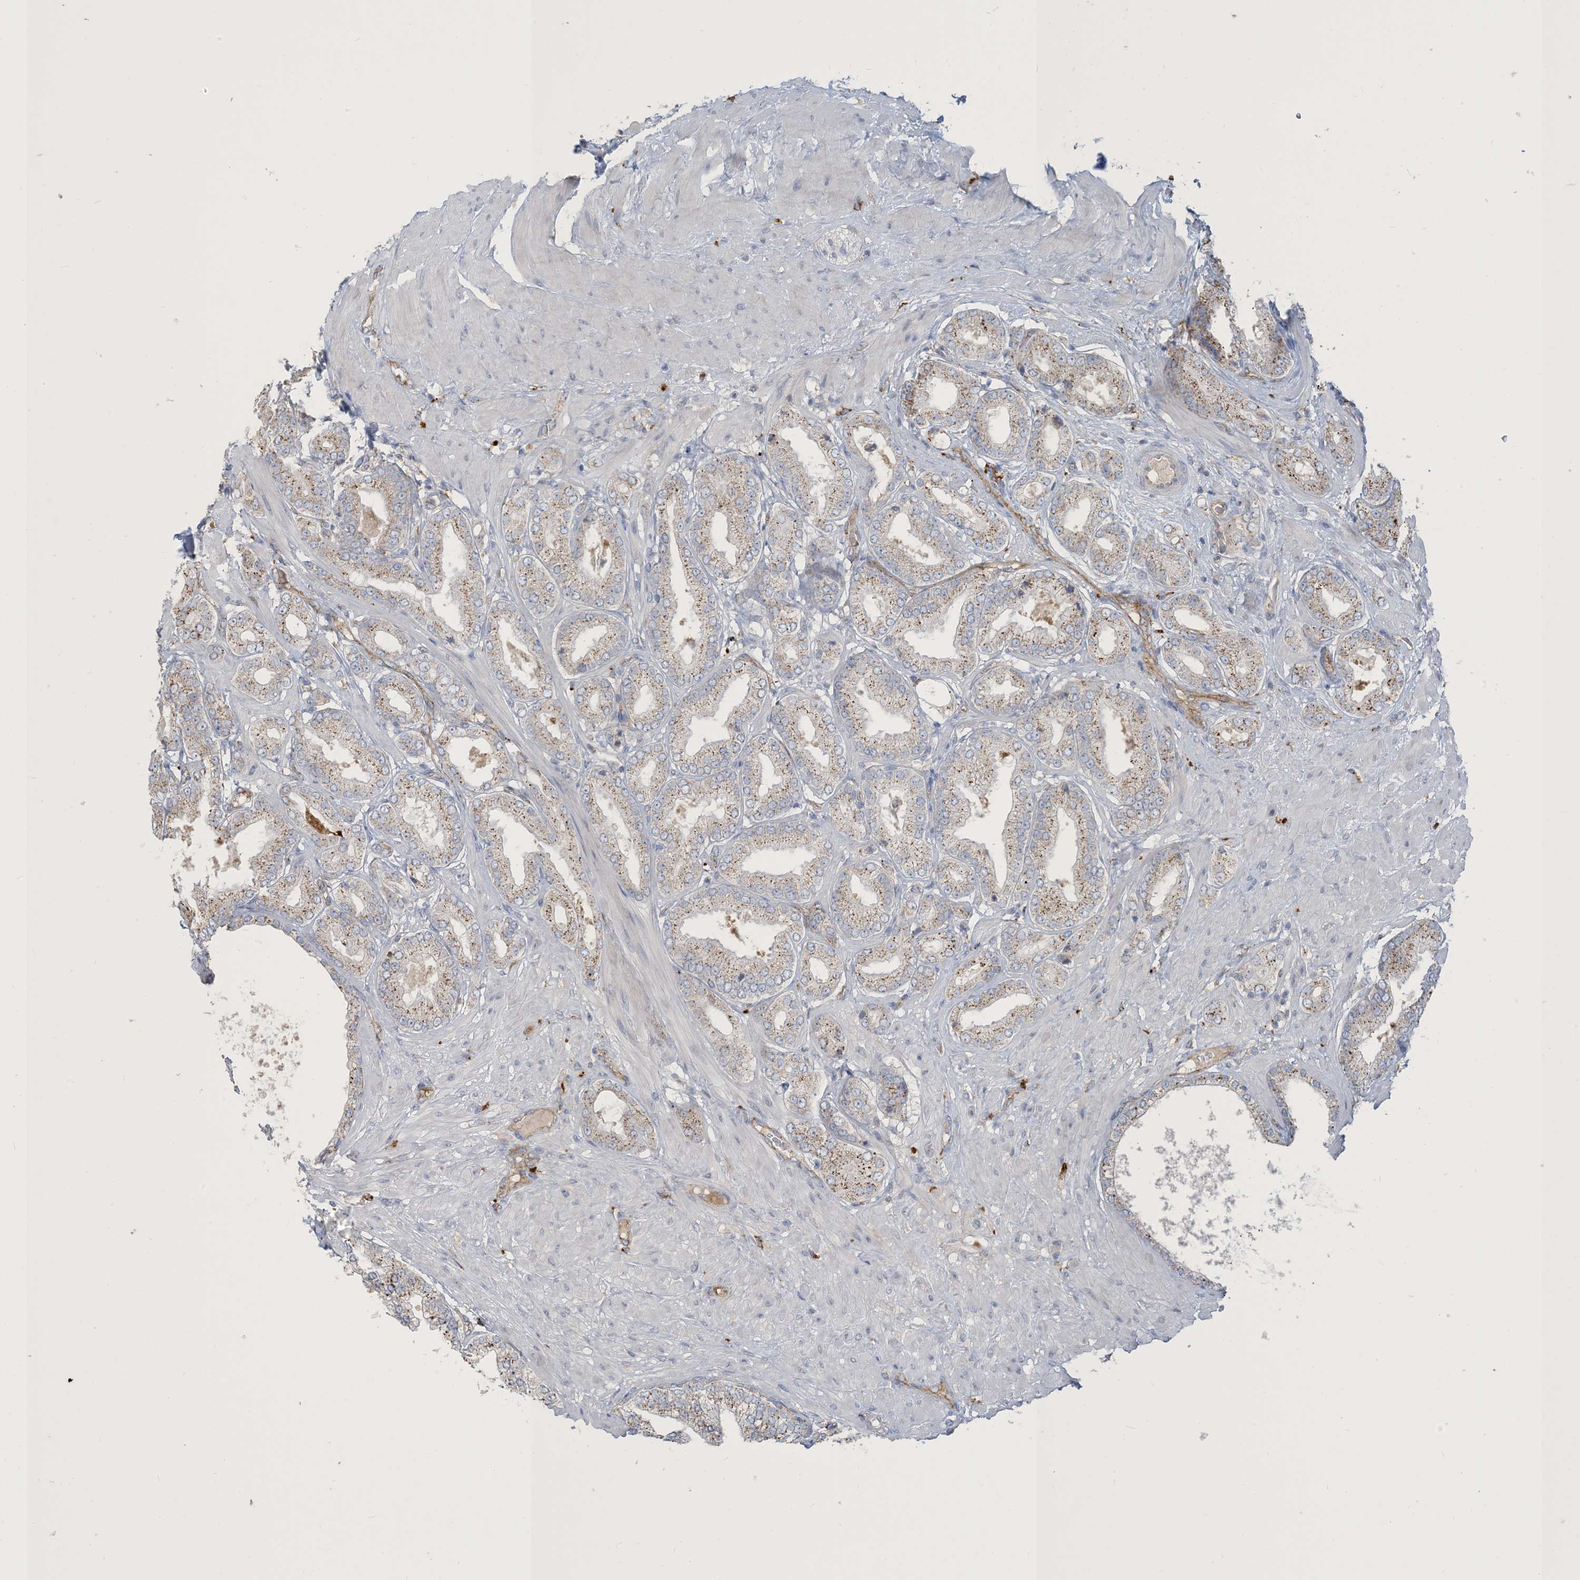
{"staining": {"intensity": "moderate", "quantity": "25%-75%", "location": "cytoplasmic/membranous"}, "tissue": "prostate cancer", "cell_type": "Tumor cells", "image_type": "cancer", "snomed": [{"axis": "morphology", "description": "Adenocarcinoma, Low grade"}, {"axis": "topography", "description": "Prostate"}], "caption": "IHC staining of prostate adenocarcinoma (low-grade), which exhibits medium levels of moderate cytoplasmic/membranous expression in about 25%-75% of tumor cells indicating moderate cytoplasmic/membranous protein positivity. The staining was performed using DAB (3,3'-diaminobenzidine) (brown) for protein detection and nuclei were counterstained in hematoxylin (blue).", "gene": "PEAR1", "patient": {"sex": "male", "age": 63}}